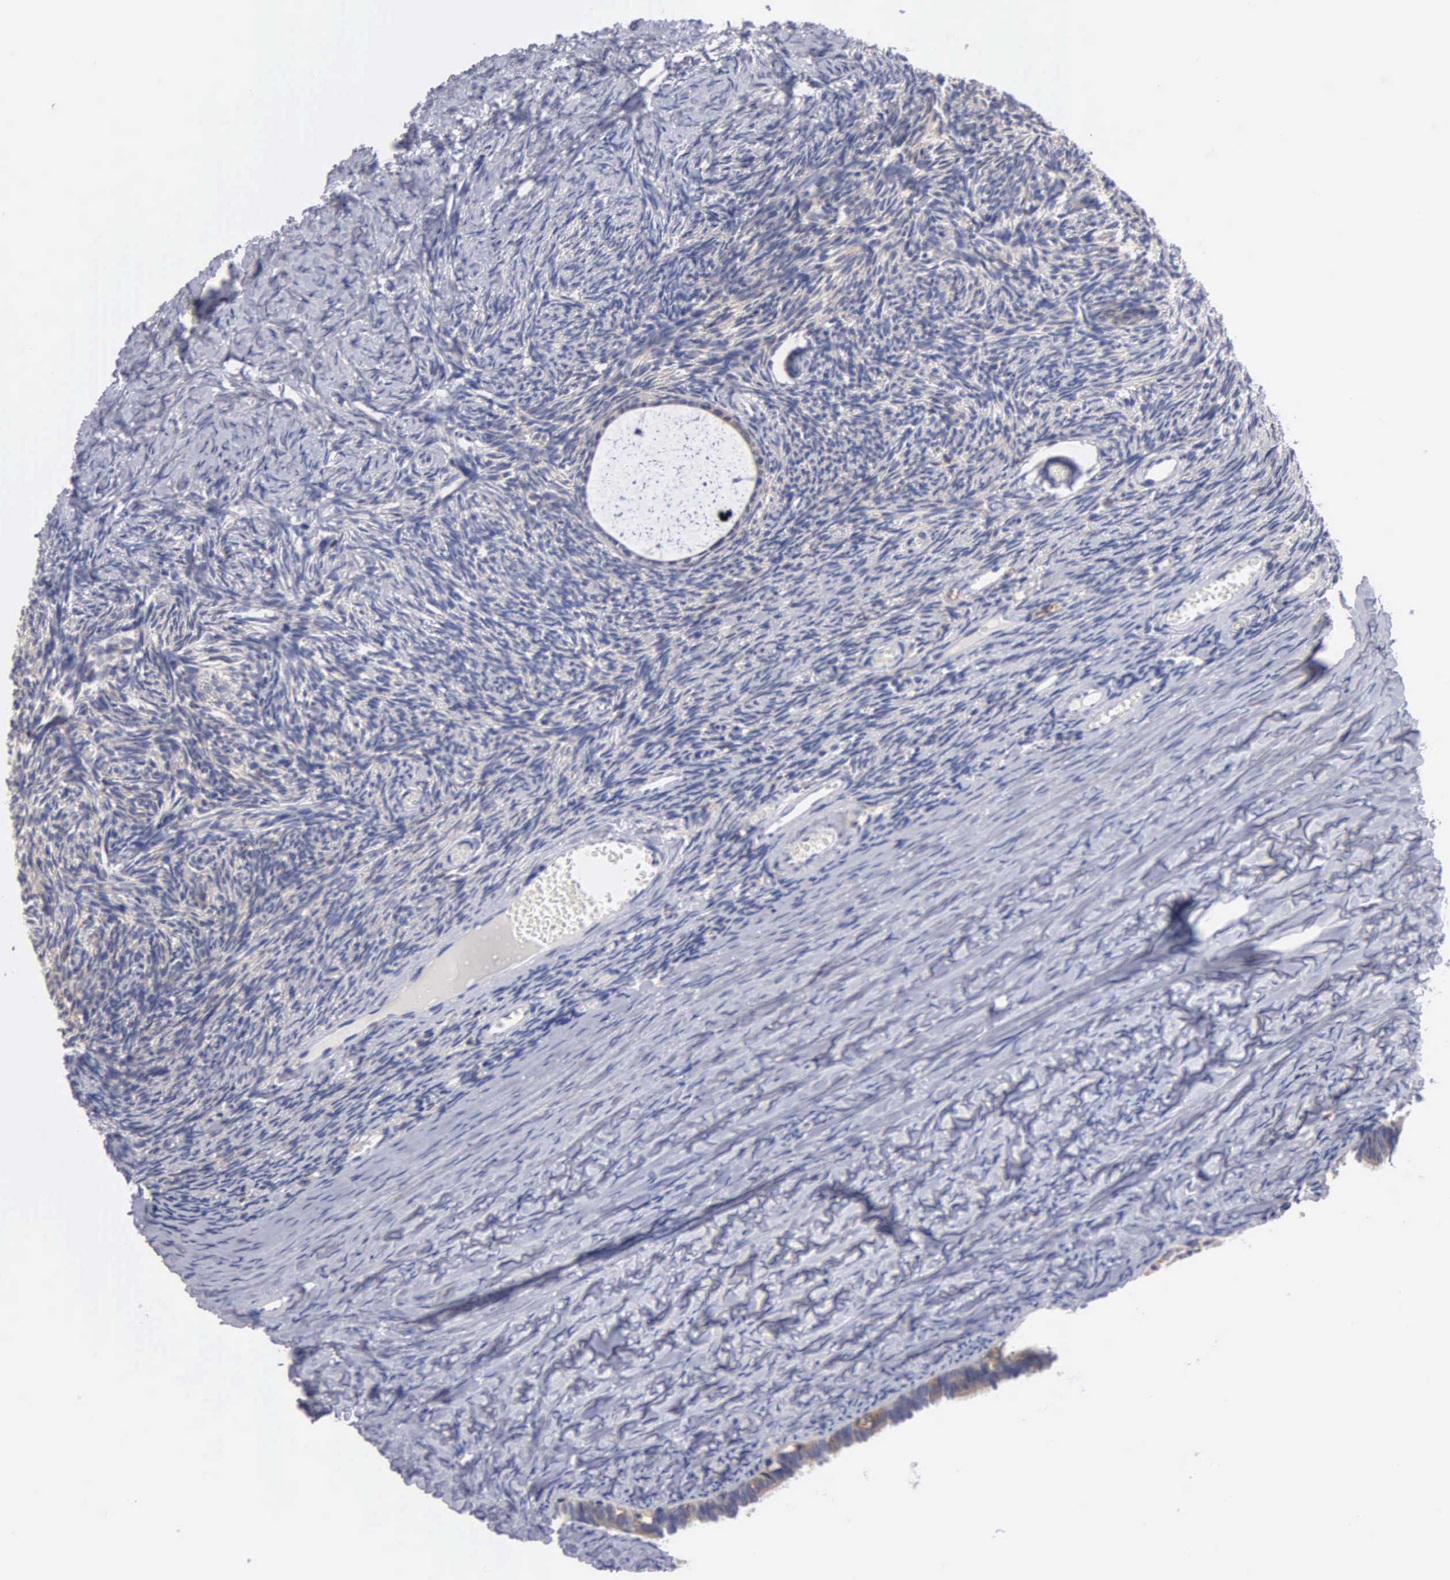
{"staining": {"intensity": "negative", "quantity": "none", "location": "none"}, "tissue": "ovary", "cell_type": "Ovarian stroma cells", "image_type": "normal", "snomed": [{"axis": "morphology", "description": "Normal tissue, NOS"}, {"axis": "topography", "description": "Ovary"}], "caption": "DAB immunohistochemical staining of unremarkable ovary reveals no significant staining in ovarian stroma cells.", "gene": "PTGS2", "patient": {"sex": "female", "age": 59}}